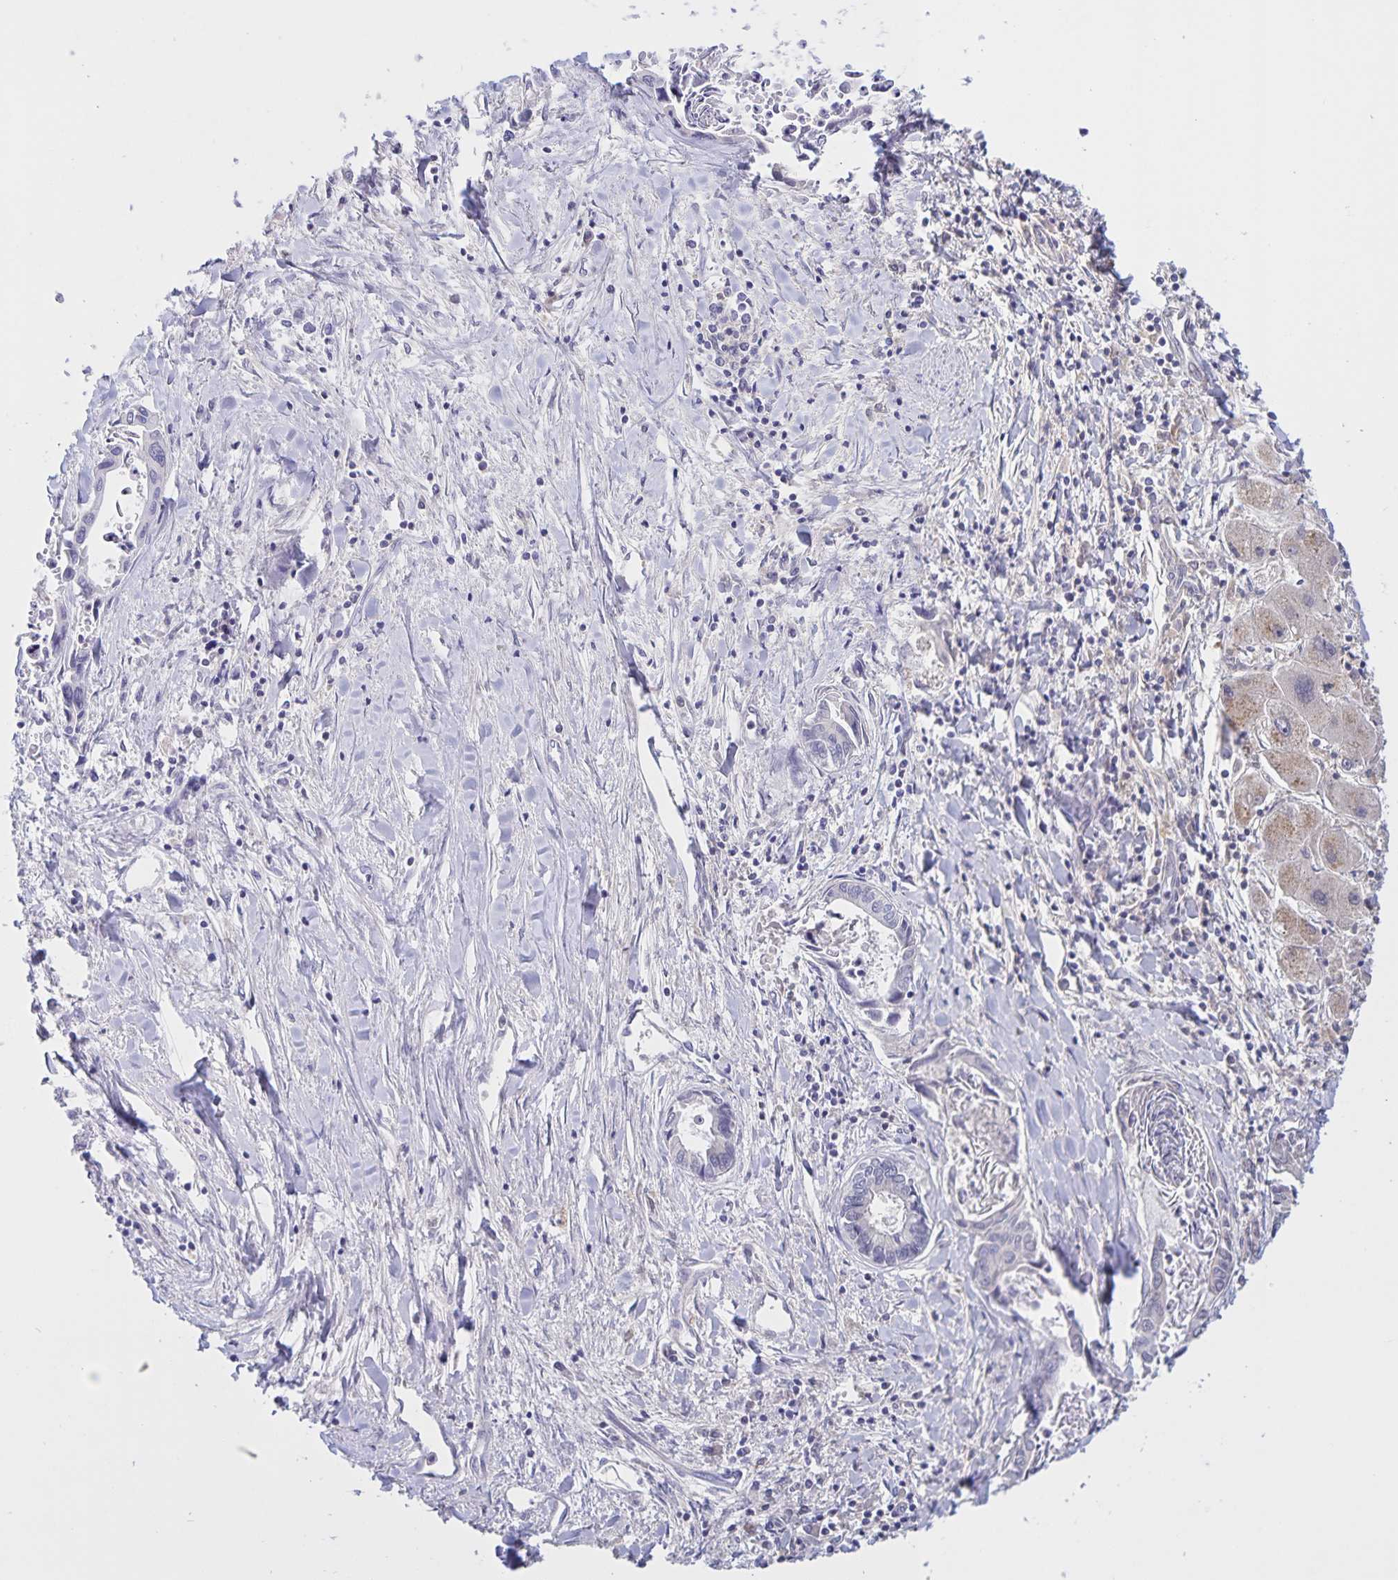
{"staining": {"intensity": "negative", "quantity": "none", "location": "none"}, "tissue": "liver cancer", "cell_type": "Tumor cells", "image_type": "cancer", "snomed": [{"axis": "morphology", "description": "Cholangiocarcinoma"}, {"axis": "topography", "description": "Liver"}], "caption": "Tumor cells are negative for protein expression in human cholangiocarcinoma (liver).", "gene": "DMGDH", "patient": {"sex": "male", "age": 66}}